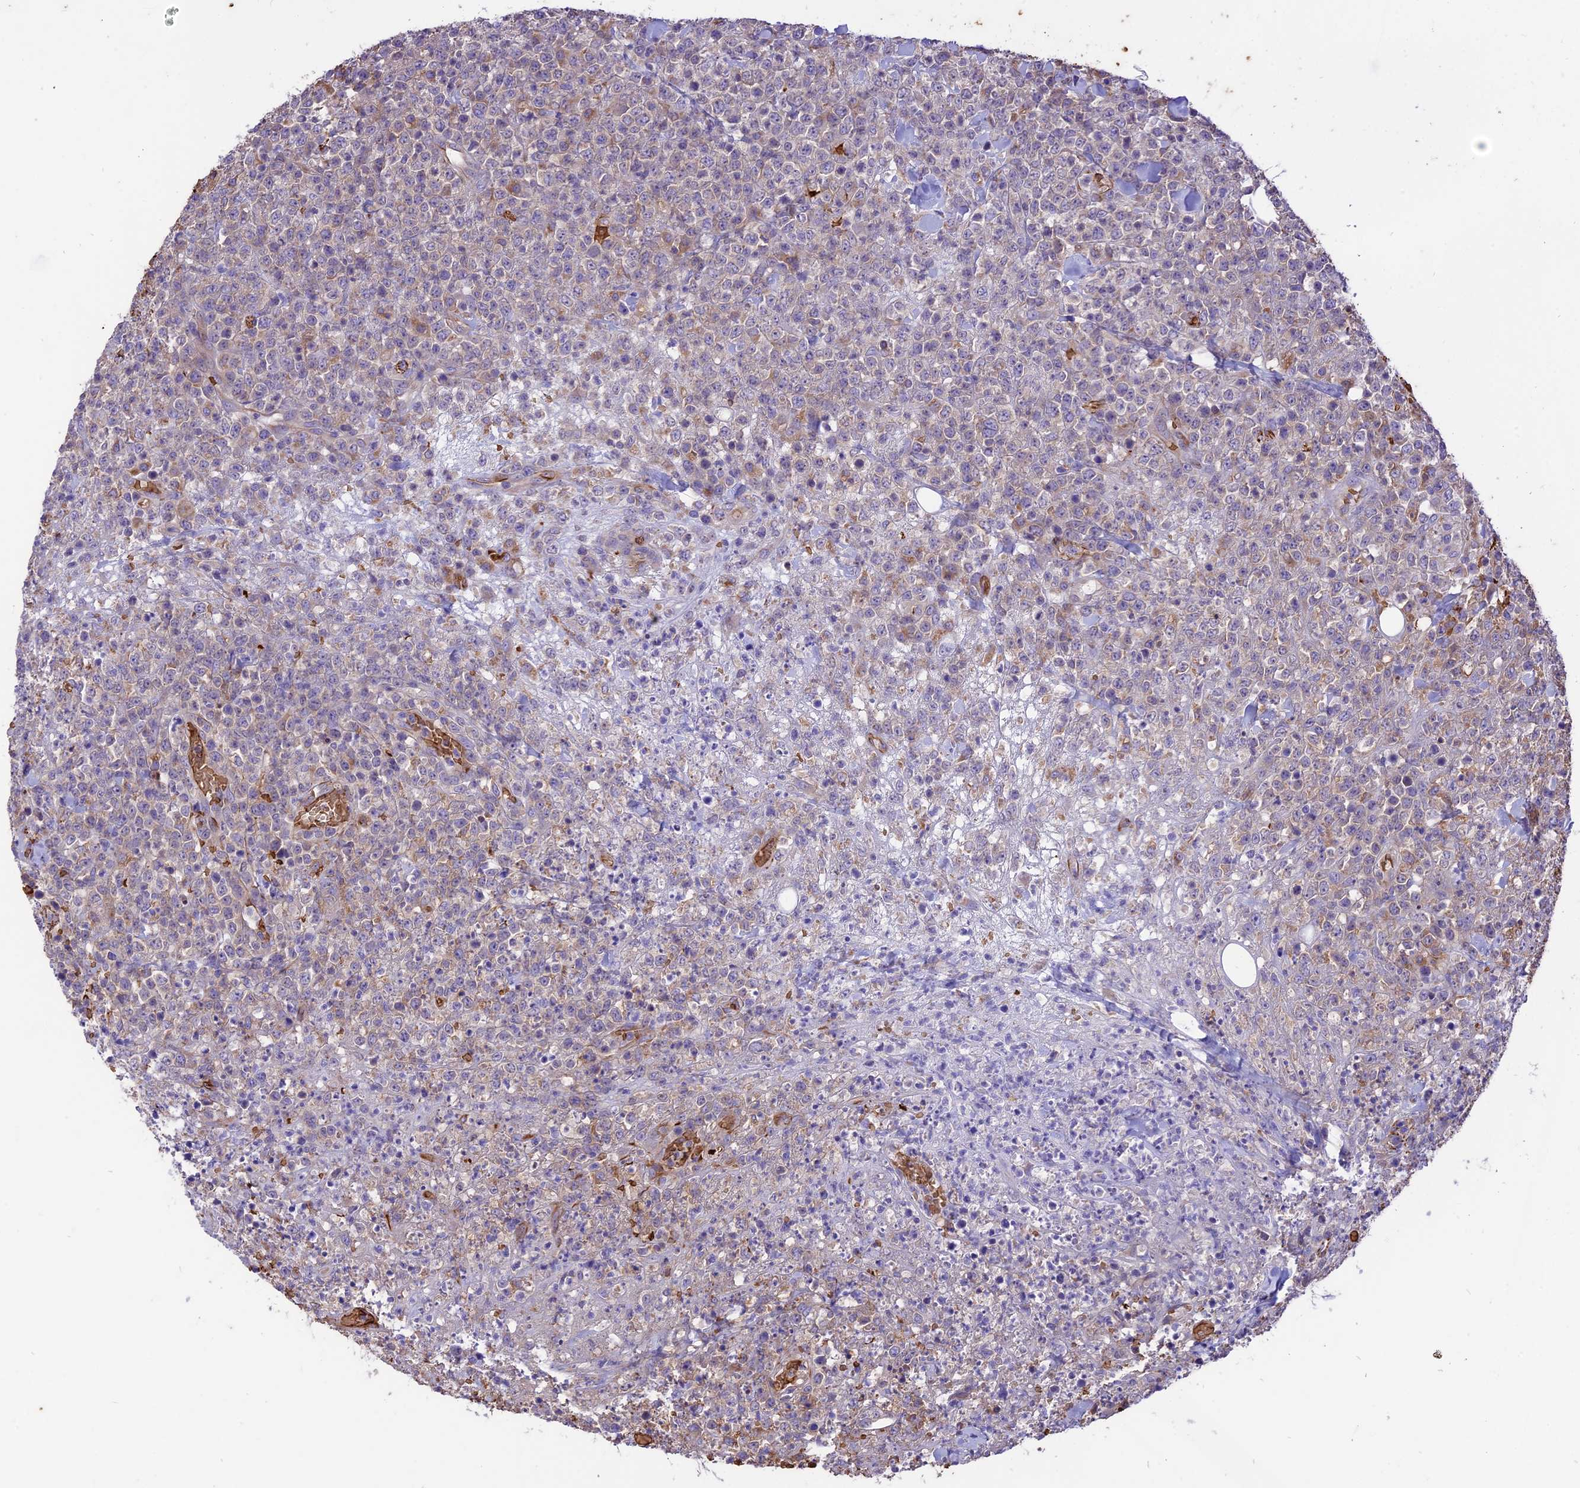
{"staining": {"intensity": "negative", "quantity": "none", "location": "none"}, "tissue": "lymphoma", "cell_type": "Tumor cells", "image_type": "cancer", "snomed": [{"axis": "morphology", "description": "Malignant lymphoma, non-Hodgkin's type, High grade"}, {"axis": "topography", "description": "Colon"}], "caption": "The image reveals no significant staining in tumor cells of malignant lymphoma, non-Hodgkin's type (high-grade). (DAB immunohistochemistry visualized using brightfield microscopy, high magnification).", "gene": "TTC4", "patient": {"sex": "female", "age": 53}}